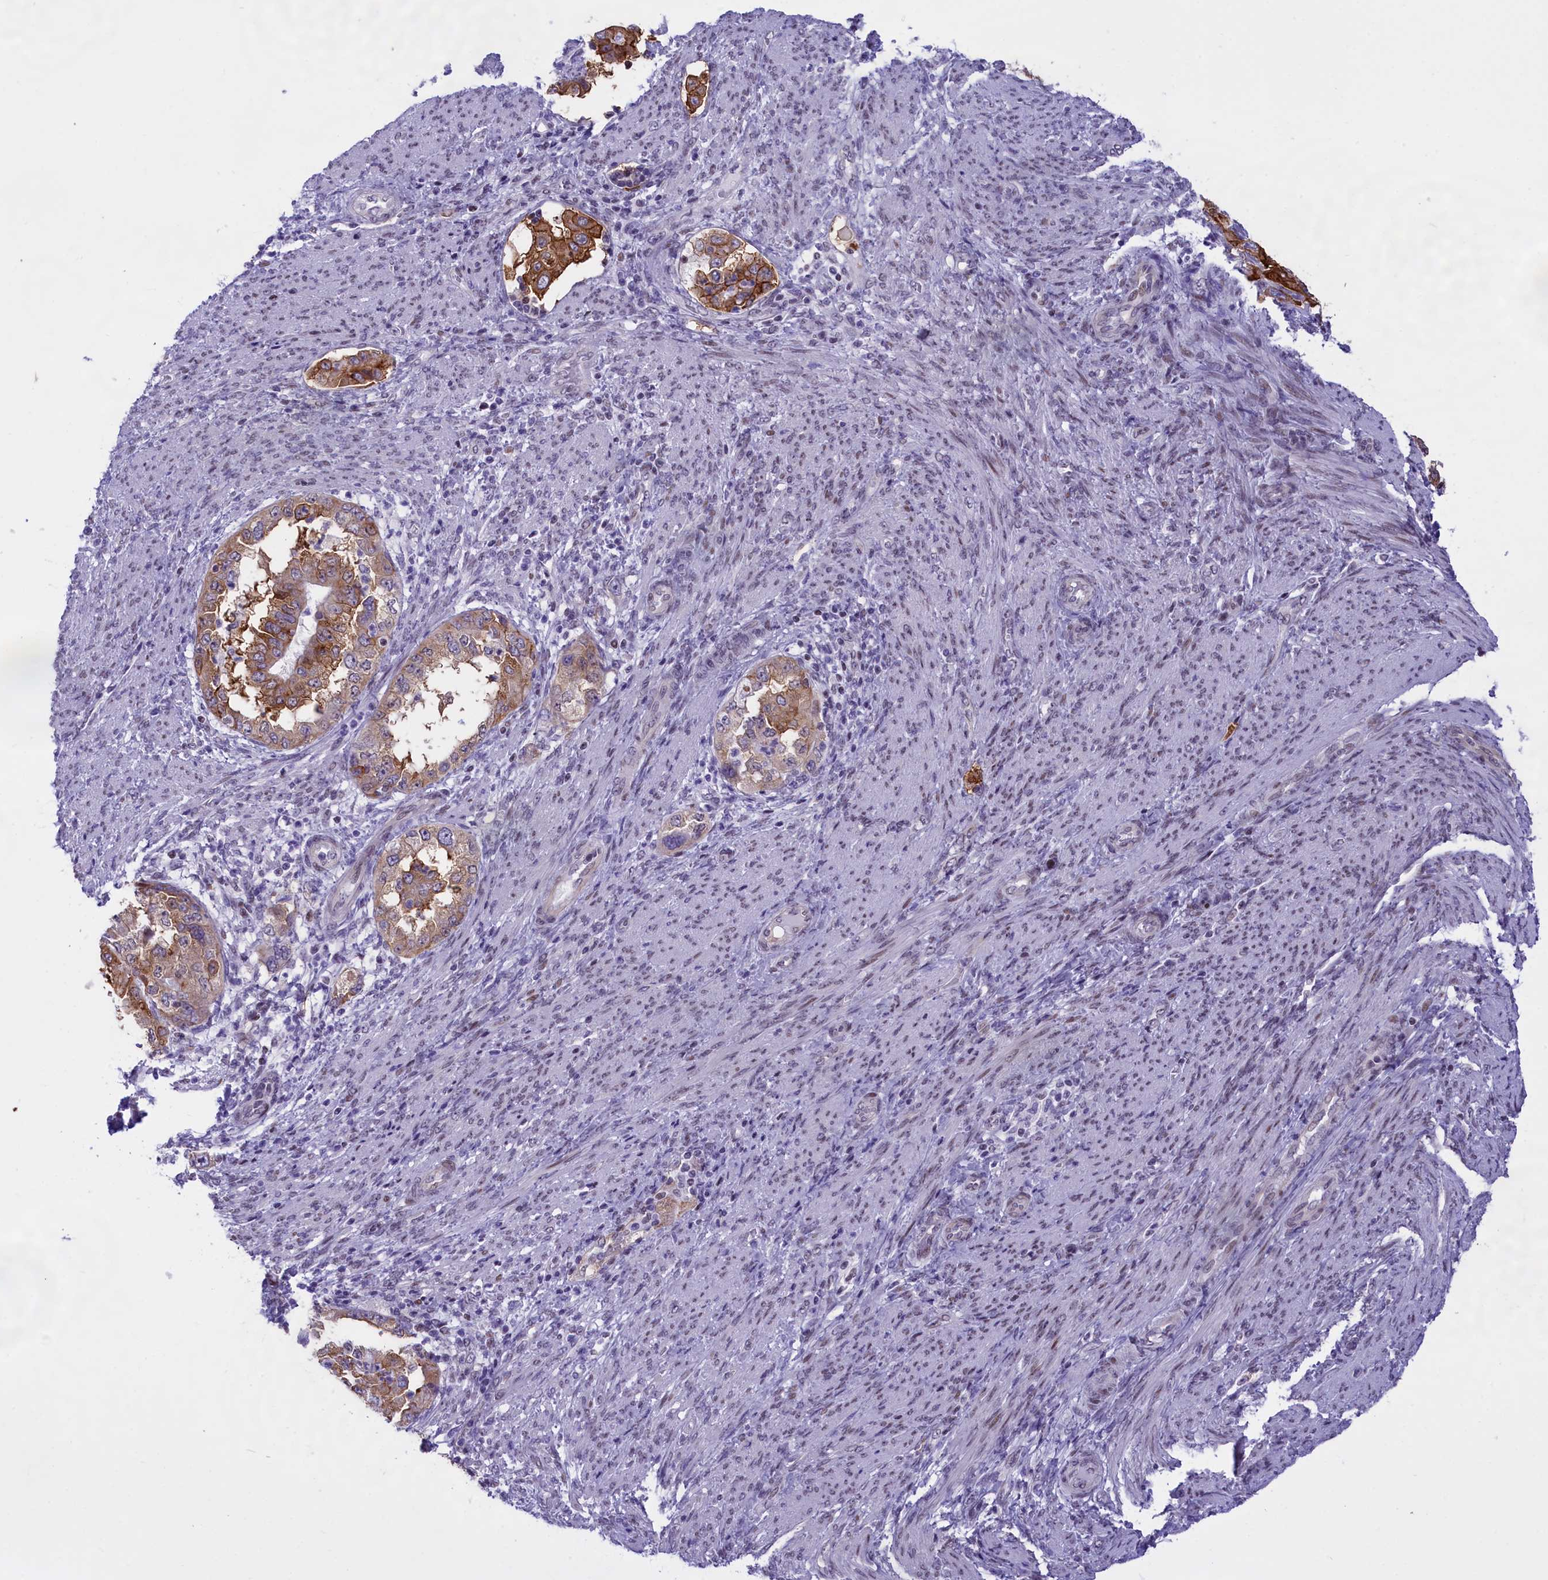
{"staining": {"intensity": "moderate", "quantity": ">75%", "location": "cytoplasmic/membranous"}, "tissue": "endometrial cancer", "cell_type": "Tumor cells", "image_type": "cancer", "snomed": [{"axis": "morphology", "description": "Adenocarcinoma, NOS"}, {"axis": "topography", "description": "Endometrium"}], "caption": "Human endometrial cancer stained for a protein (brown) displays moderate cytoplasmic/membranous positive expression in about >75% of tumor cells.", "gene": "SPIRE2", "patient": {"sex": "female", "age": 85}}